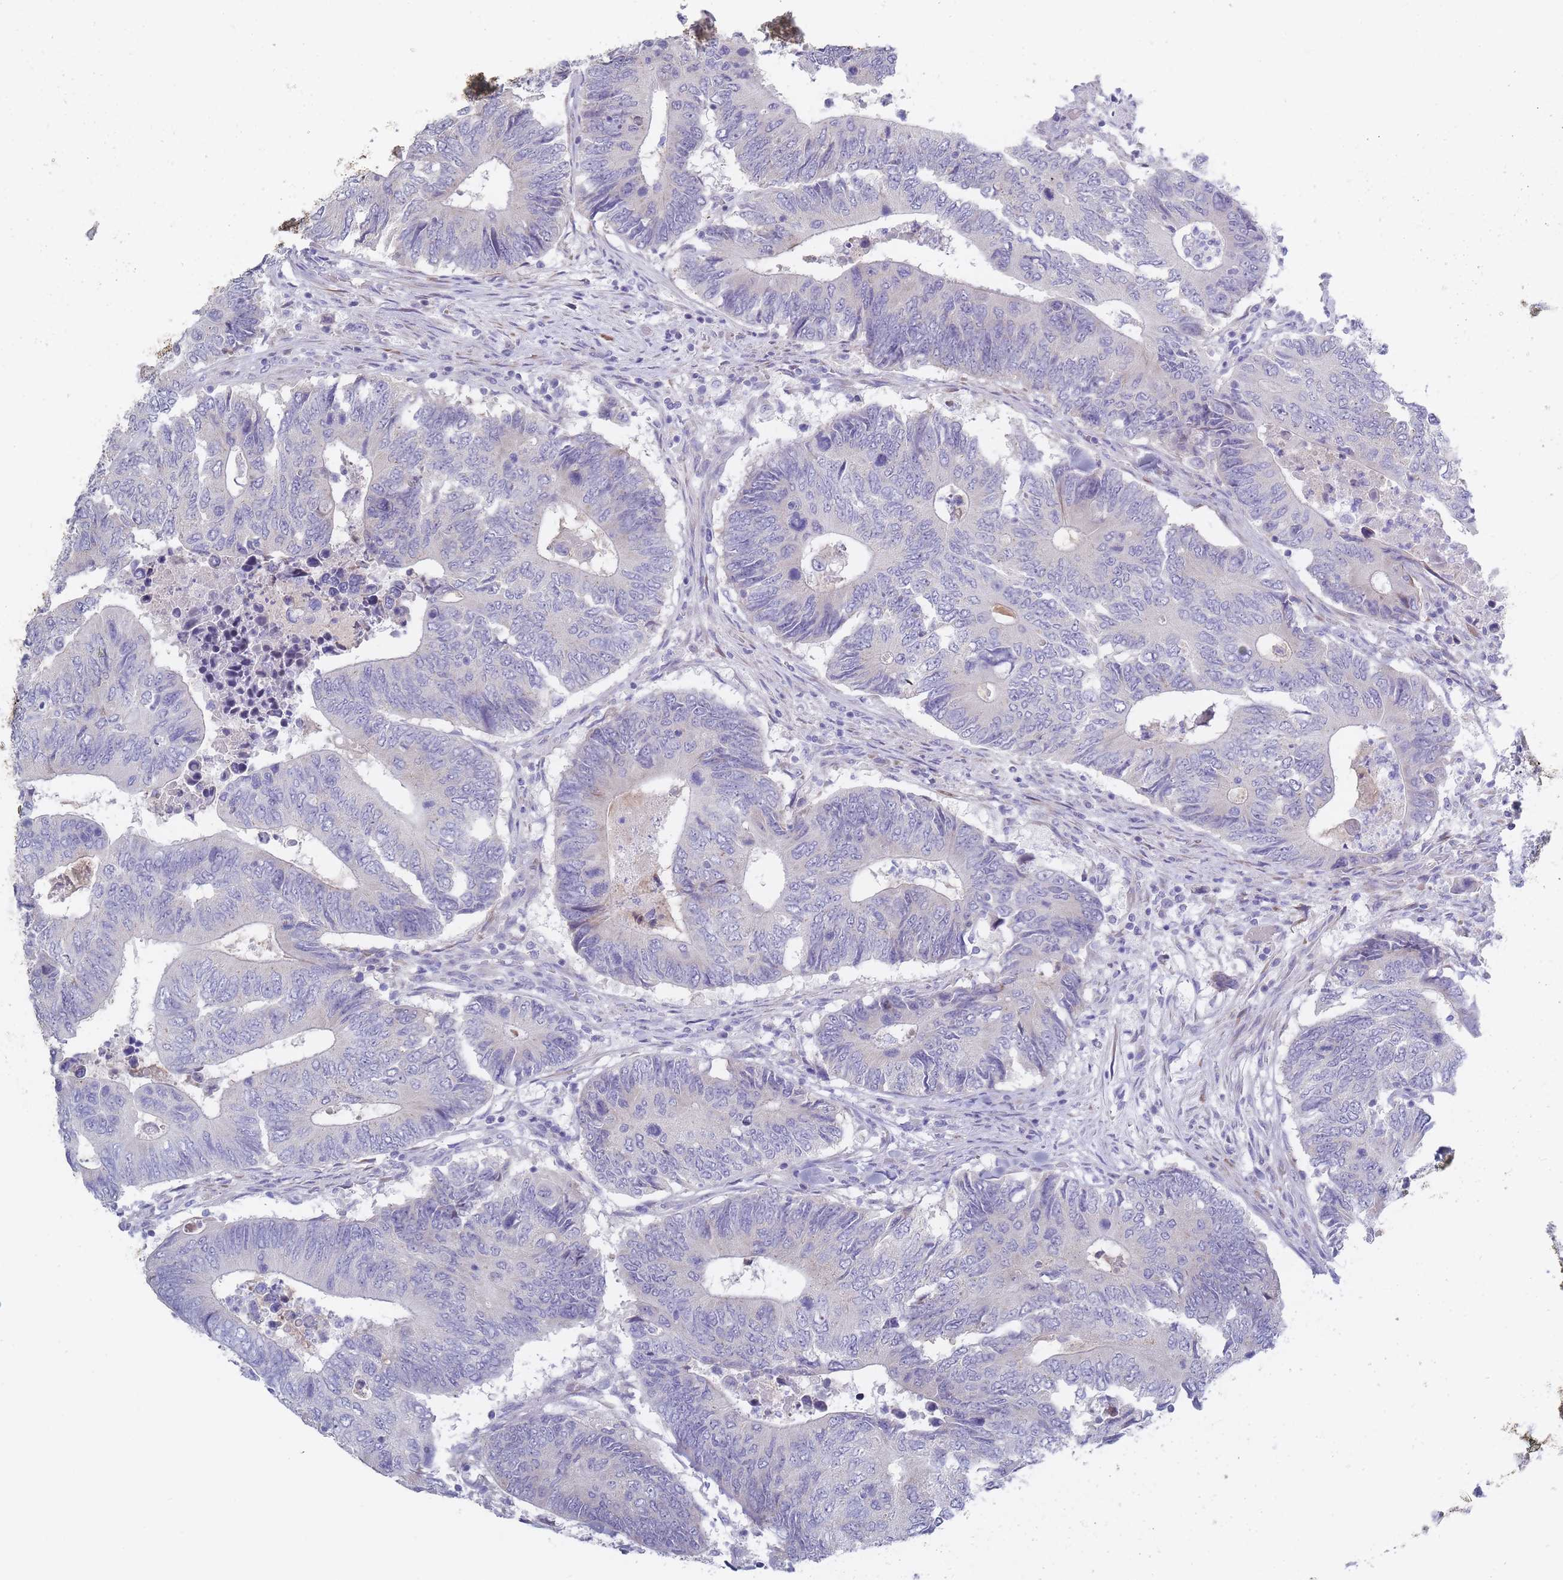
{"staining": {"intensity": "negative", "quantity": "none", "location": "none"}, "tissue": "colorectal cancer", "cell_type": "Tumor cells", "image_type": "cancer", "snomed": [{"axis": "morphology", "description": "Adenocarcinoma, NOS"}, {"axis": "topography", "description": "Colon"}], "caption": "Micrograph shows no protein staining in tumor cells of colorectal adenocarcinoma tissue.", "gene": "PIGU", "patient": {"sex": "male", "age": 87}}